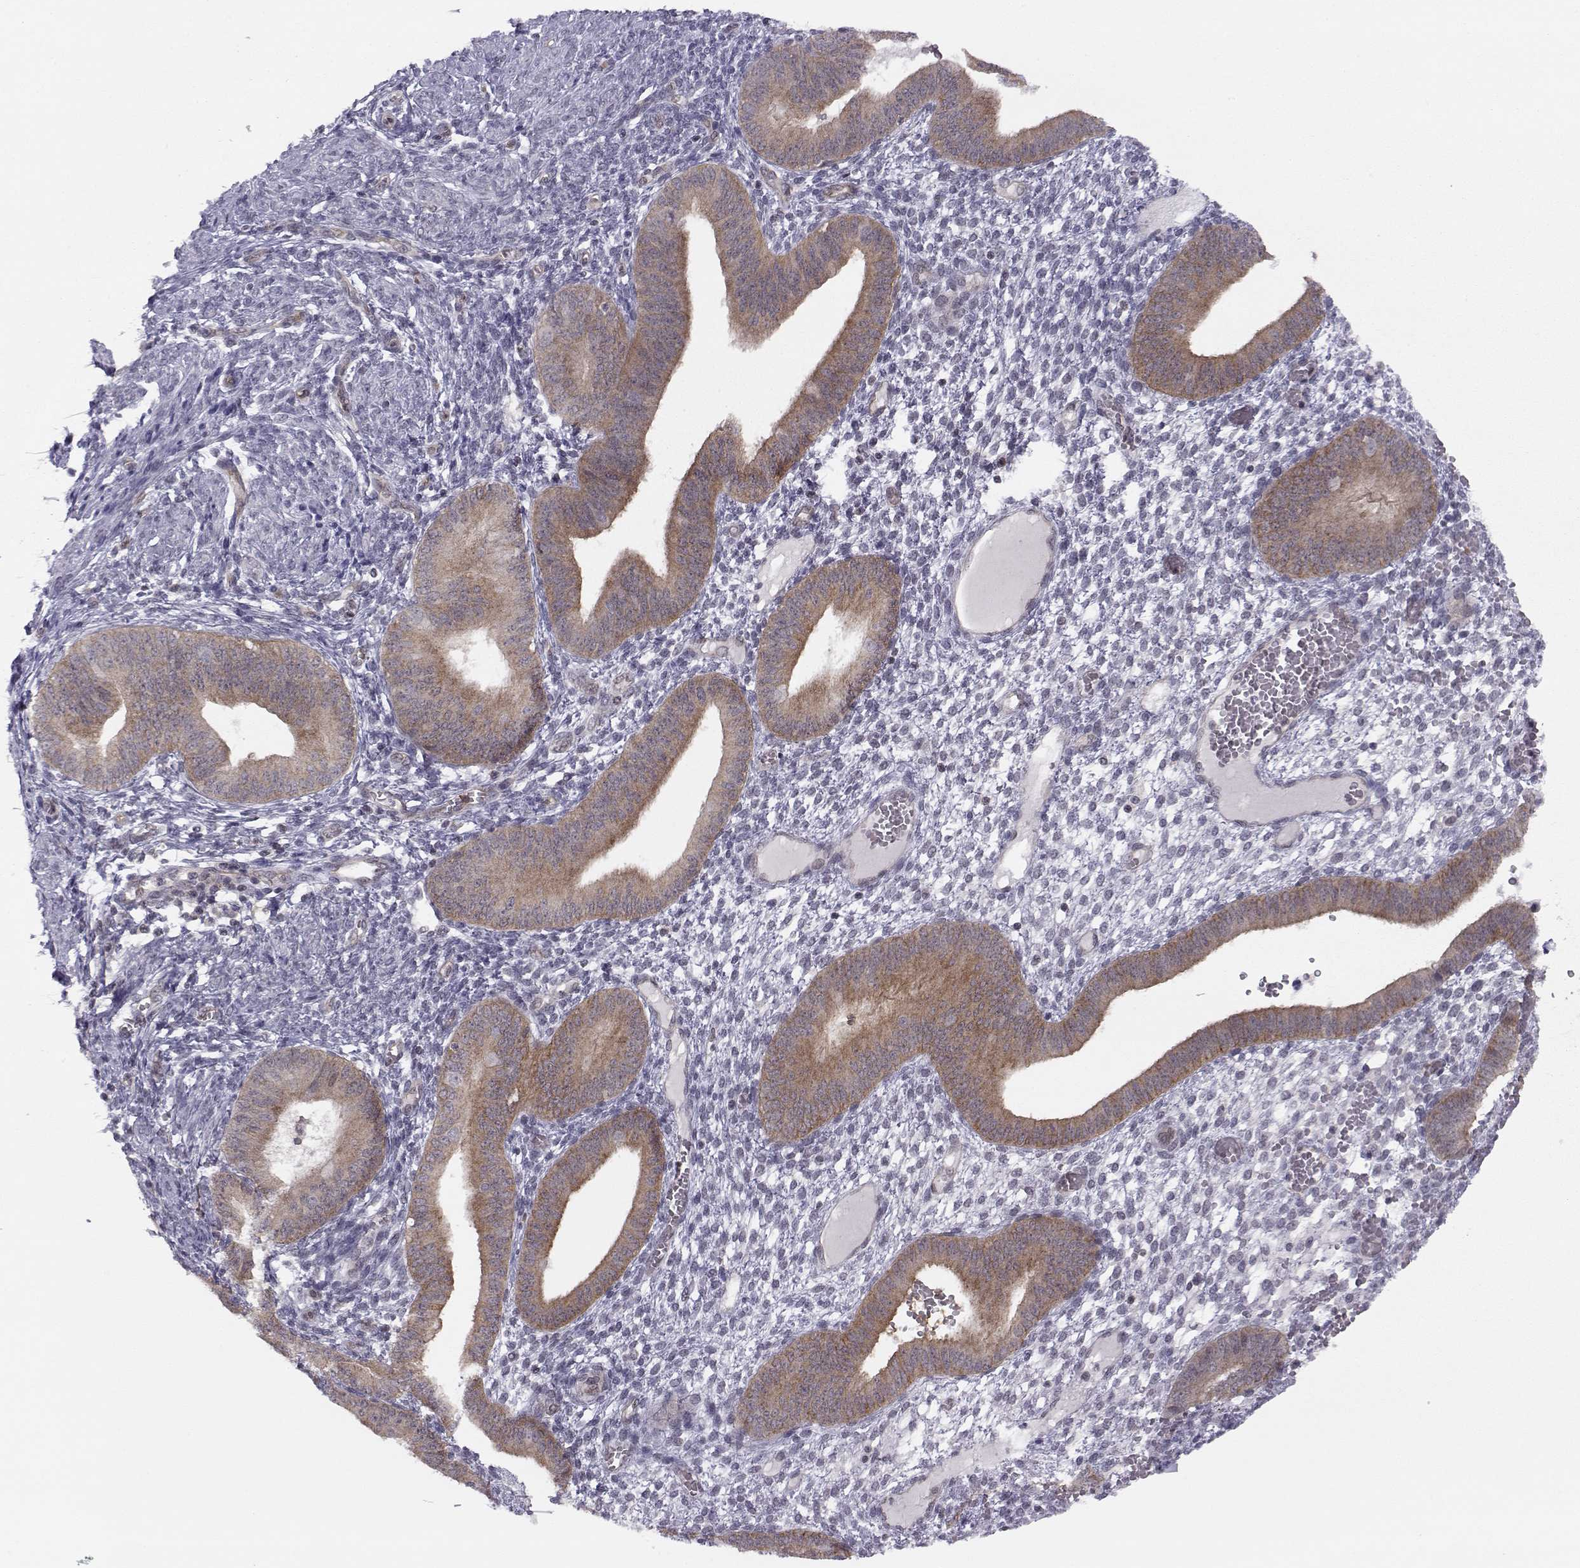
{"staining": {"intensity": "negative", "quantity": "none", "location": "none"}, "tissue": "endometrium", "cell_type": "Cells in endometrial stroma", "image_type": "normal", "snomed": [{"axis": "morphology", "description": "Normal tissue, NOS"}, {"axis": "topography", "description": "Endometrium"}], "caption": "Immunohistochemistry (IHC) image of benign endometrium: endometrium stained with DAB demonstrates no significant protein staining in cells in endometrial stroma. (Brightfield microscopy of DAB (3,3'-diaminobenzidine) immunohistochemistry at high magnification).", "gene": "KIF13B", "patient": {"sex": "female", "age": 42}}